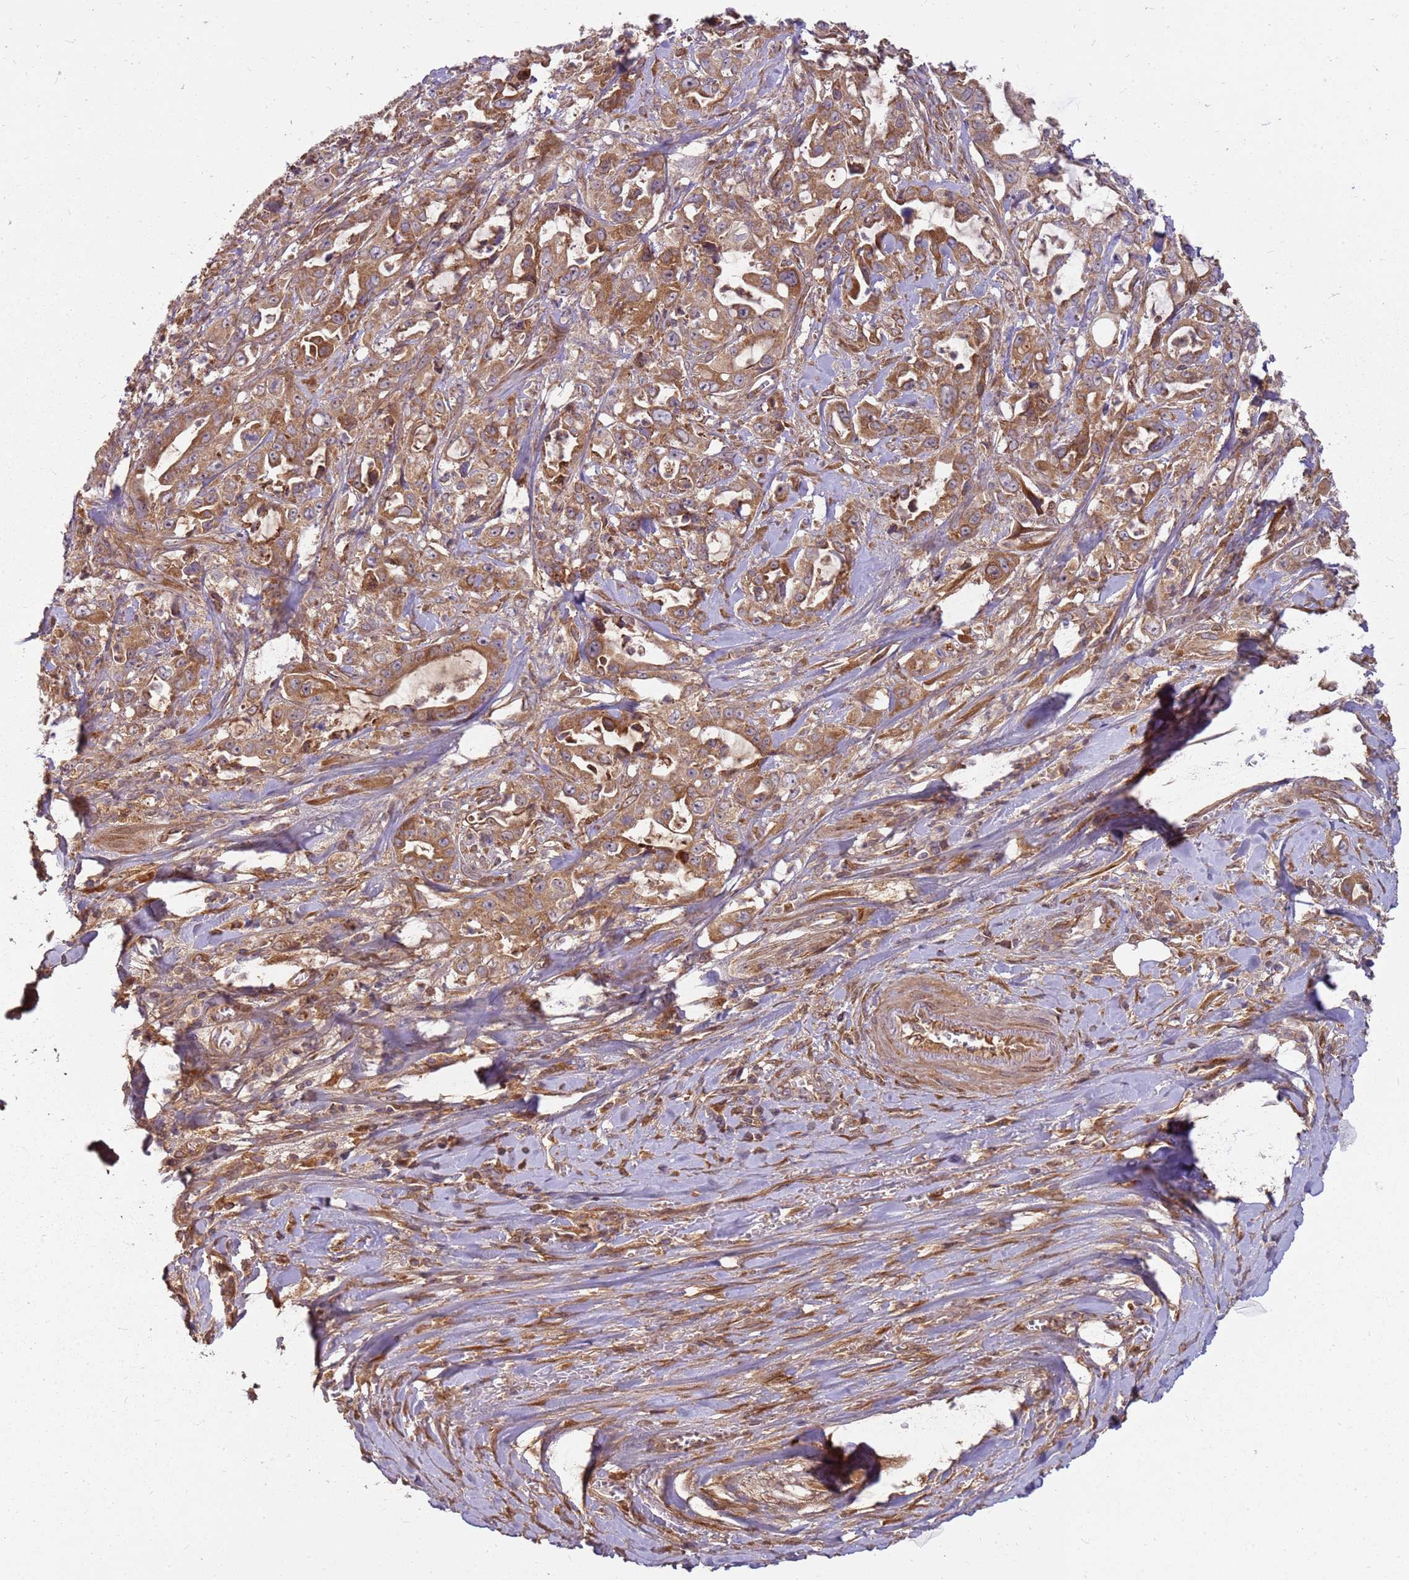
{"staining": {"intensity": "moderate", "quantity": ">75%", "location": "cytoplasmic/membranous"}, "tissue": "pancreatic cancer", "cell_type": "Tumor cells", "image_type": "cancer", "snomed": [{"axis": "morphology", "description": "Adenocarcinoma, NOS"}, {"axis": "topography", "description": "Pancreas"}], "caption": "Brown immunohistochemical staining in pancreatic cancer (adenocarcinoma) shows moderate cytoplasmic/membranous positivity in about >75% of tumor cells.", "gene": "CCDC159", "patient": {"sex": "female", "age": 61}}